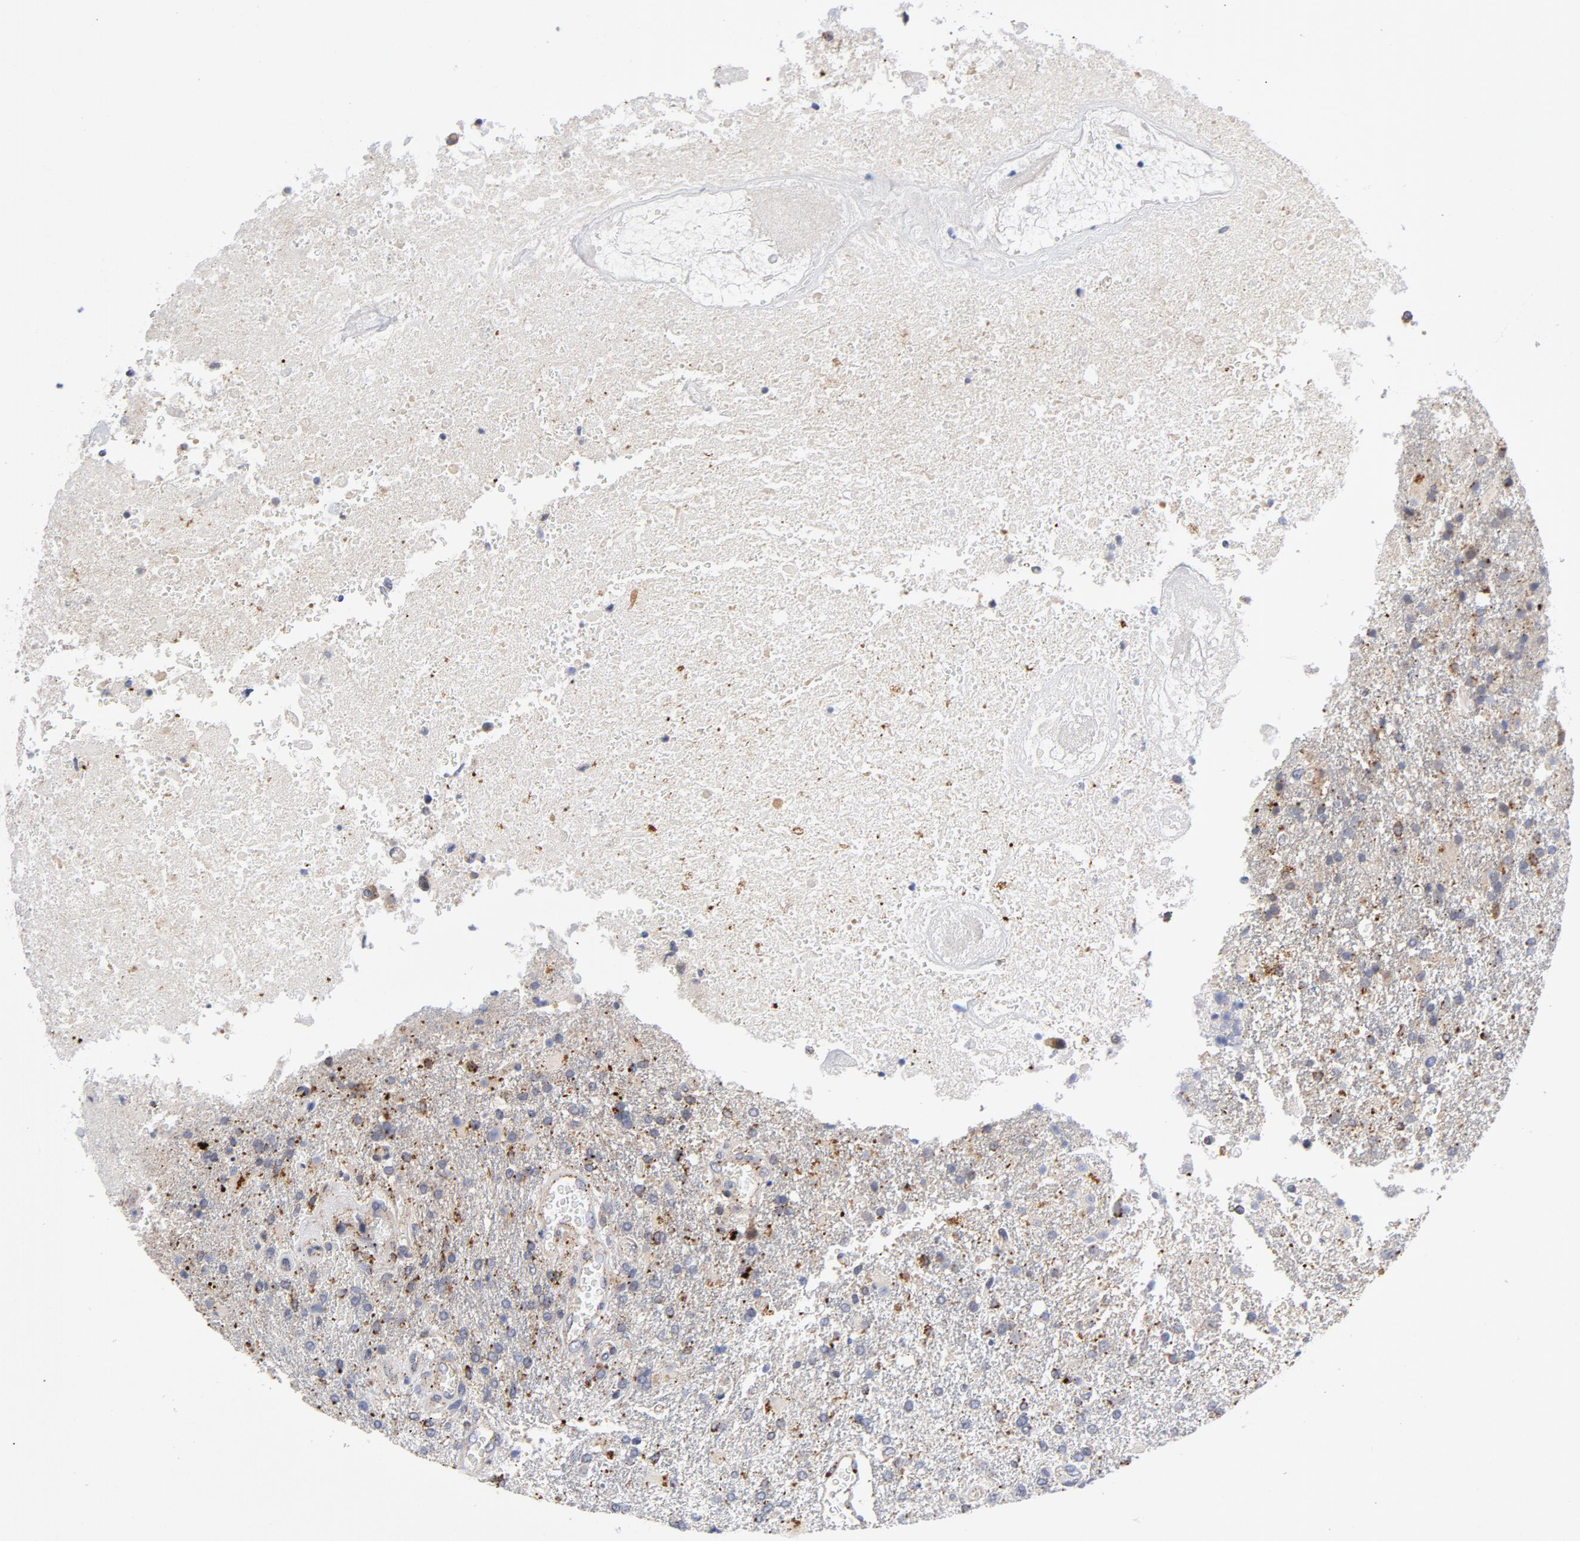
{"staining": {"intensity": "moderate", "quantity": "25%-75%", "location": "cytoplasmic/membranous"}, "tissue": "glioma", "cell_type": "Tumor cells", "image_type": "cancer", "snomed": [{"axis": "morphology", "description": "Glioma, malignant, High grade"}, {"axis": "topography", "description": "Cerebral cortex"}], "caption": "IHC of high-grade glioma (malignant) shows medium levels of moderate cytoplasmic/membranous positivity in approximately 25%-75% of tumor cells. Using DAB (3,3'-diaminobenzidine) (brown) and hematoxylin (blue) stains, captured at high magnification using brightfield microscopy.", "gene": "AKT2", "patient": {"sex": "male", "age": 79}}